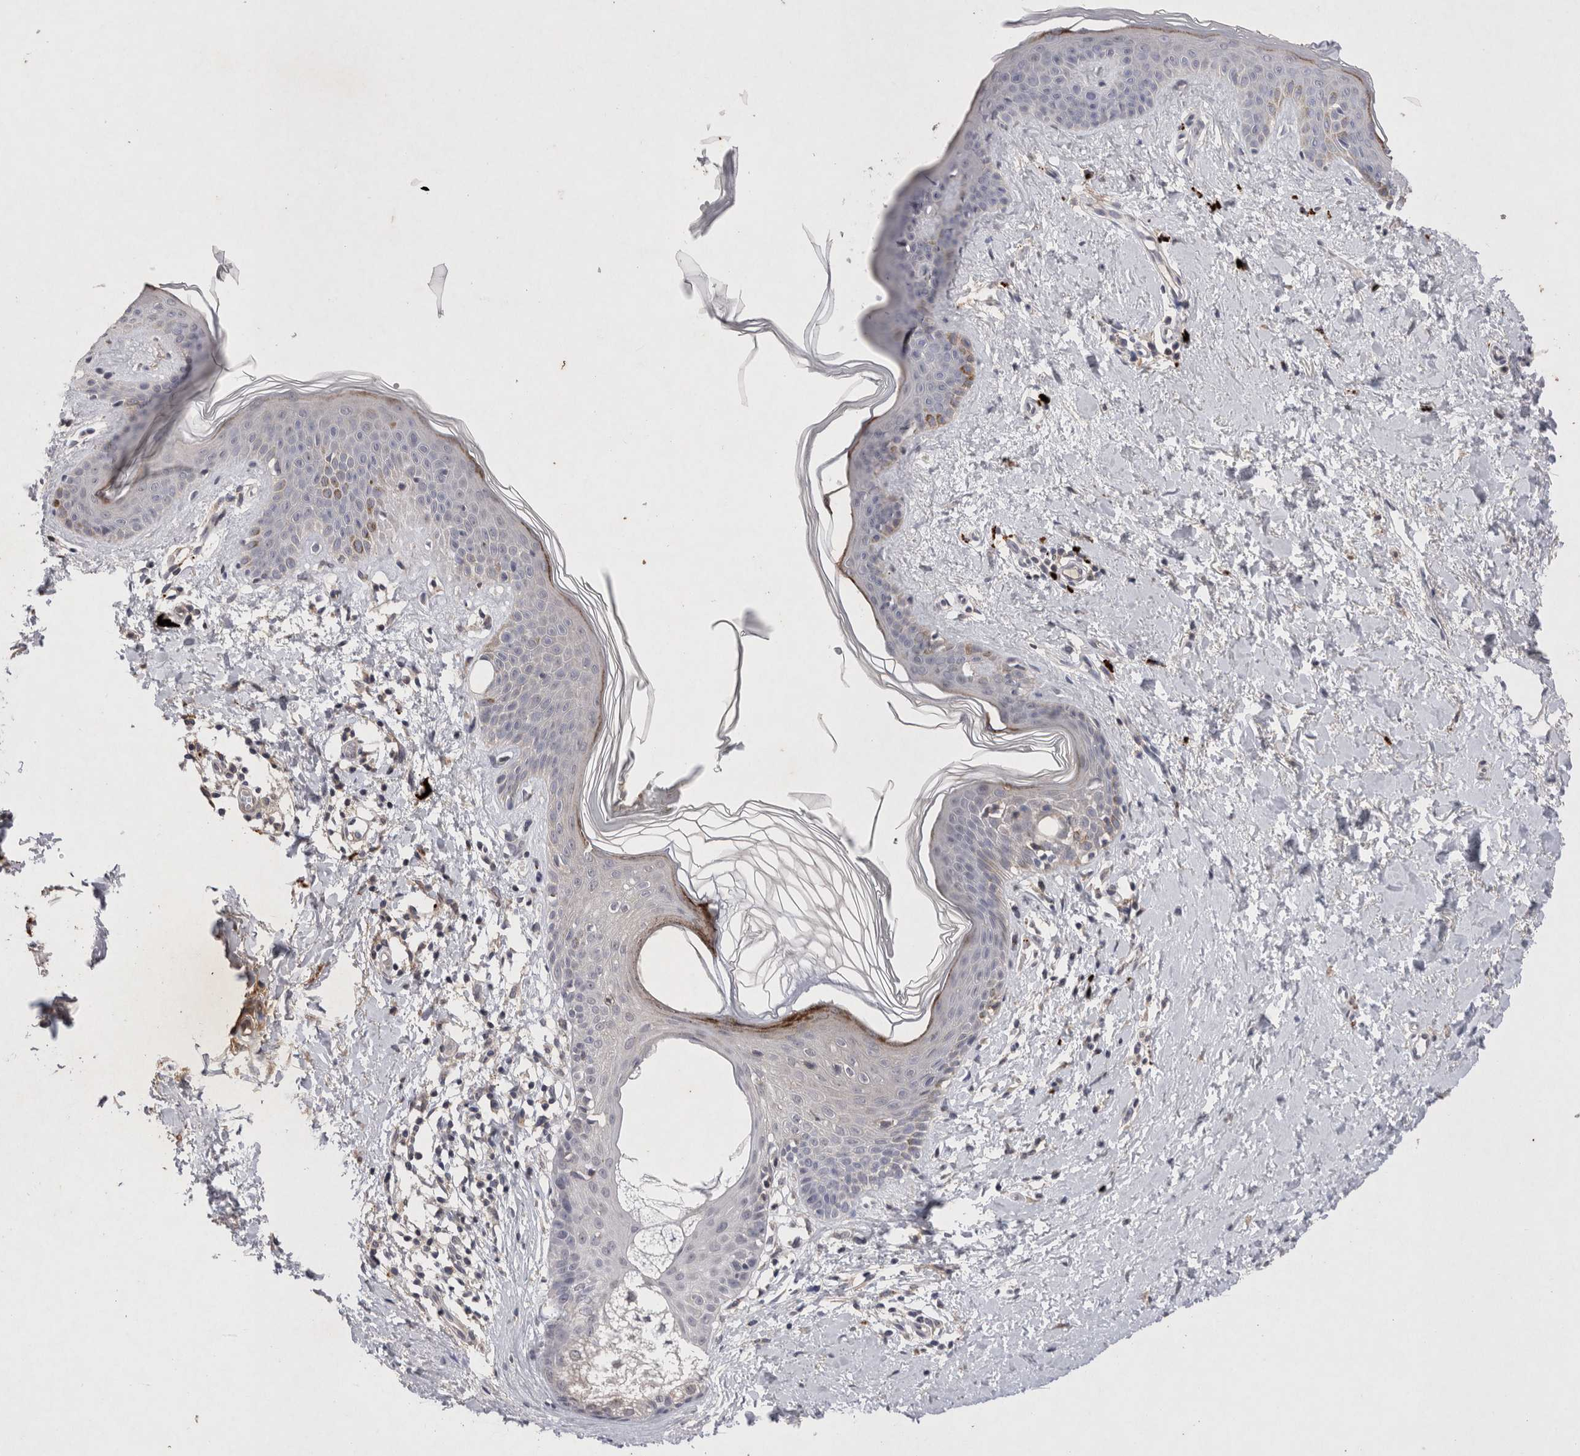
{"staining": {"intensity": "weak", "quantity": ">75%", "location": "cytoplasmic/membranous"}, "tissue": "skin", "cell_type": "Fibroblasts", "image_type": "normal", "snomed": [{"axis": "morphology", "description": "Normal tissue, NOS"}, {"axis": "topography", "description": "Skin"}], "caption": "This image exhibits benign skin stained with immunohistochemistry to label a protein in brown. The cytoplasmic/membranous of fibroblasts show weak positivity for the protein. Nuclei are counter-stained blue.", "gene": "RASSF3", "patient": {"sex": "female", "age": 46}}